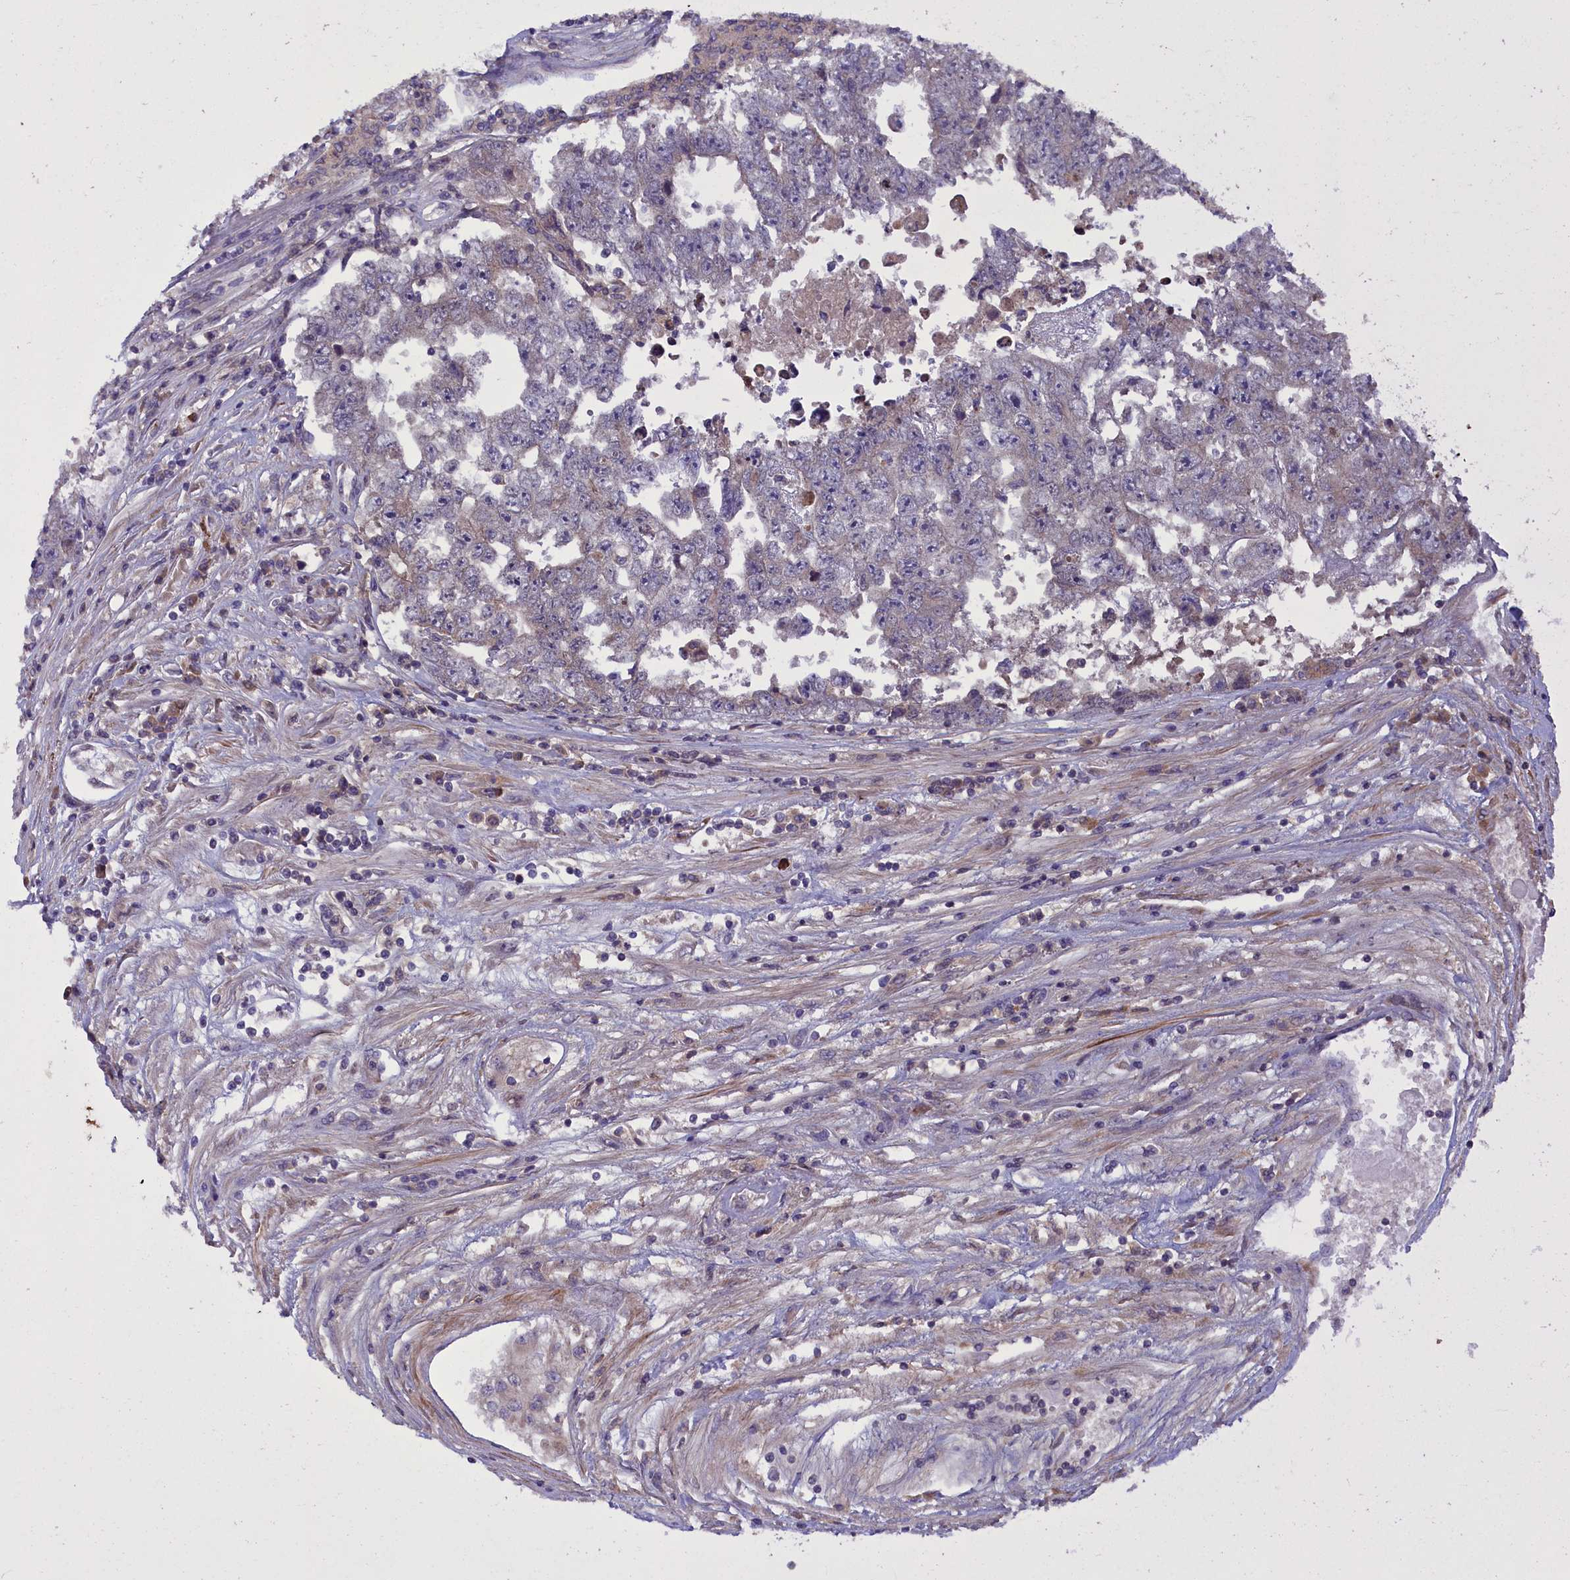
{"staining": {"intensity": "negative", "quantity": "none", "location": "none"}, "tissue": "testis cancer", "cell_type": "Tumor cells", "image_type": "cancer", "snomed": [{"axis": "morphology", "description": "Carcinoma, Embryonal, NOS"}, {"axis": "topography", "description": "Testis"}], "caption": "High magnification brightfield microscopy of testis embryonal carcinoma stained with DAB (brown) and counterstained with hematoxylin (blue): tumor cells show no significant staining.", "gene": "NUBP1", "patient": {"sex": "male", "age": 25}}